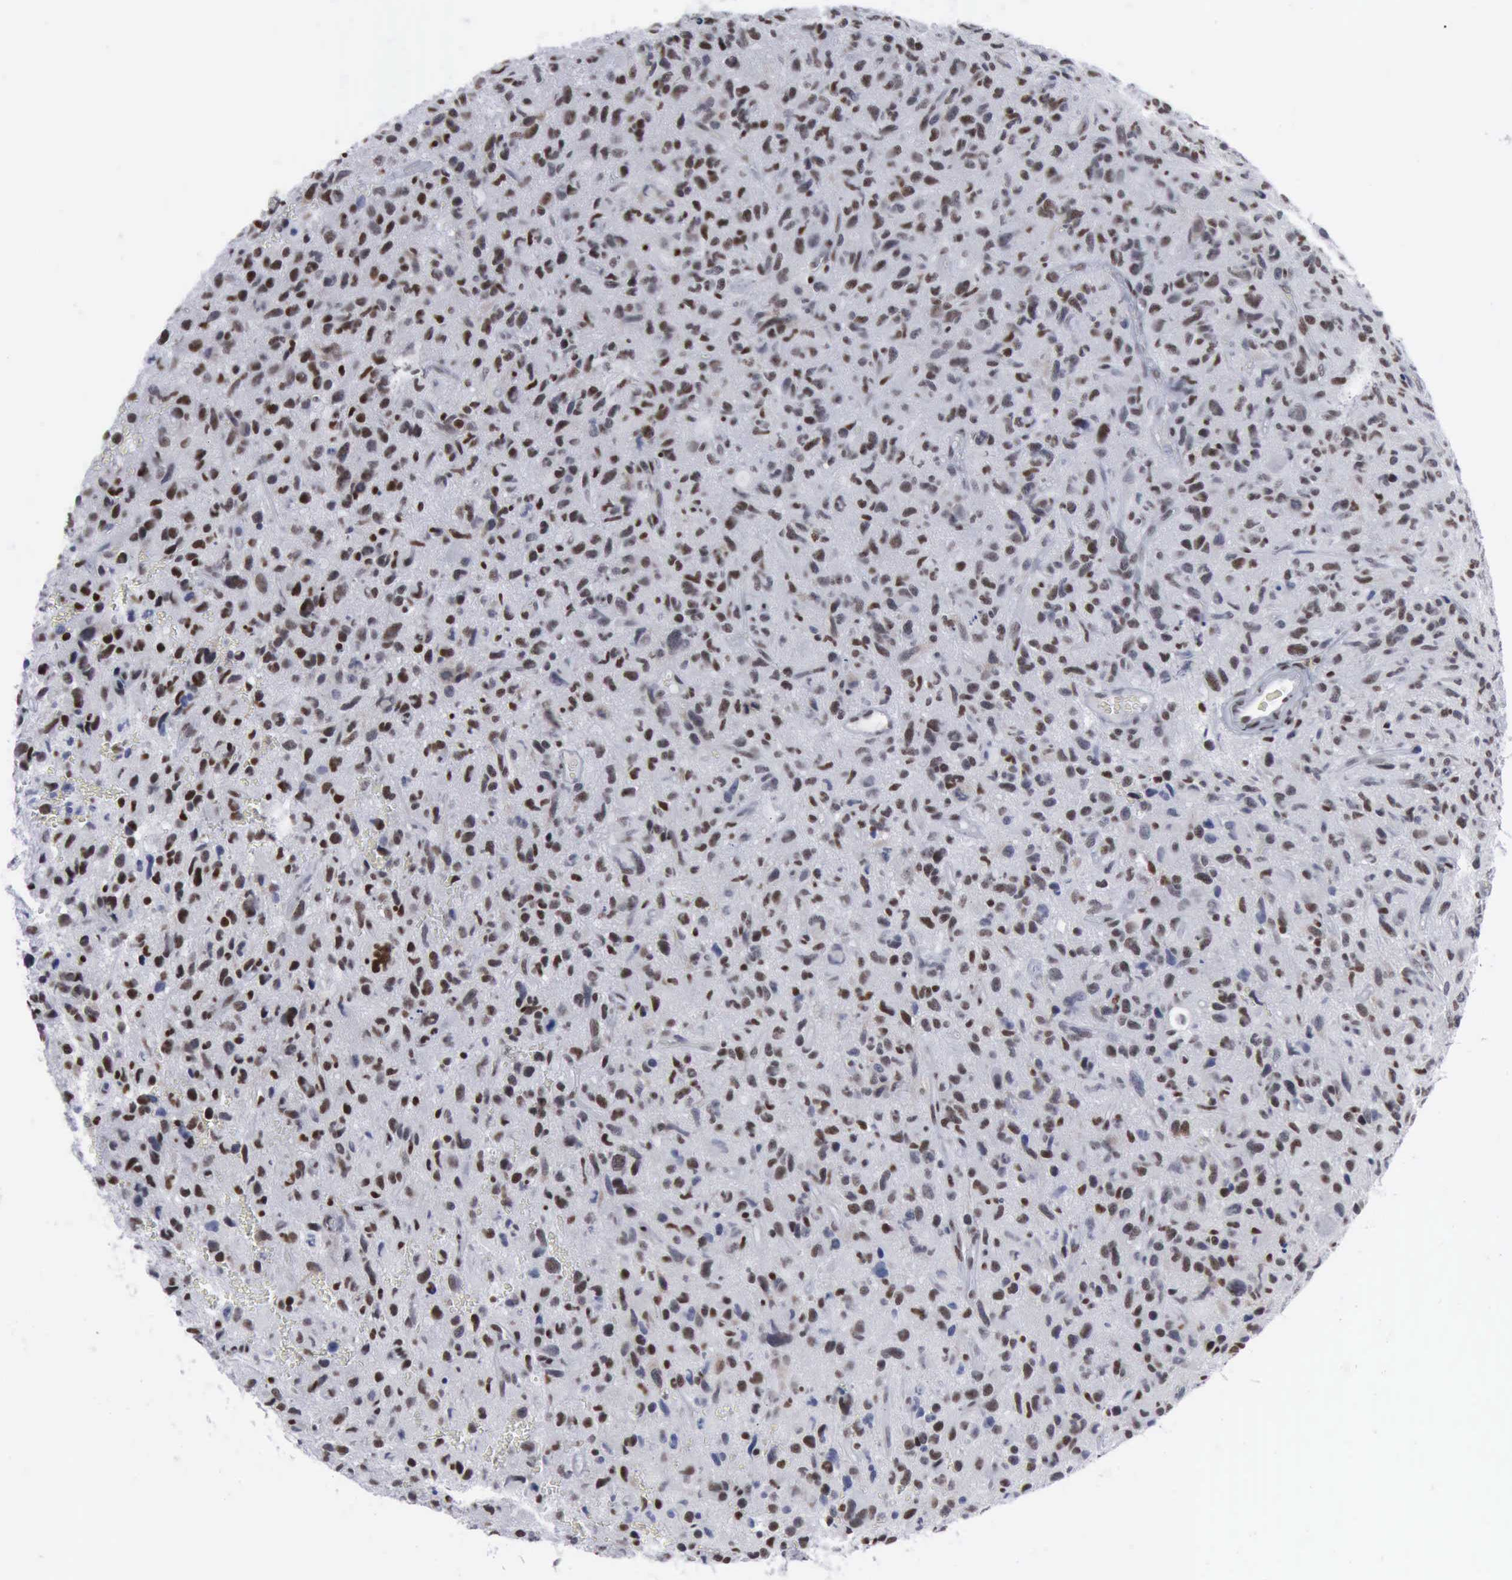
{"staining": {"intensity": "moderate", "quantity": ">75%", "location": "nuclear"}, "tissue": "glioma", "cell_type": "Tumor cells", "image_type": "cancer", "snomed": [{"axis": "morphology", "description": "Glioma, malignant, High grade"}, {"axis": "topography", "description": "Brain"}], "caption": "Immunohistochemical staining of human high-grade glioma (malignant) displays medium levels of moderate nuclear protein expression in about >75% of tumor cells.", "gene": "XPA", "patient": {"sex": "female", "age": 60}}